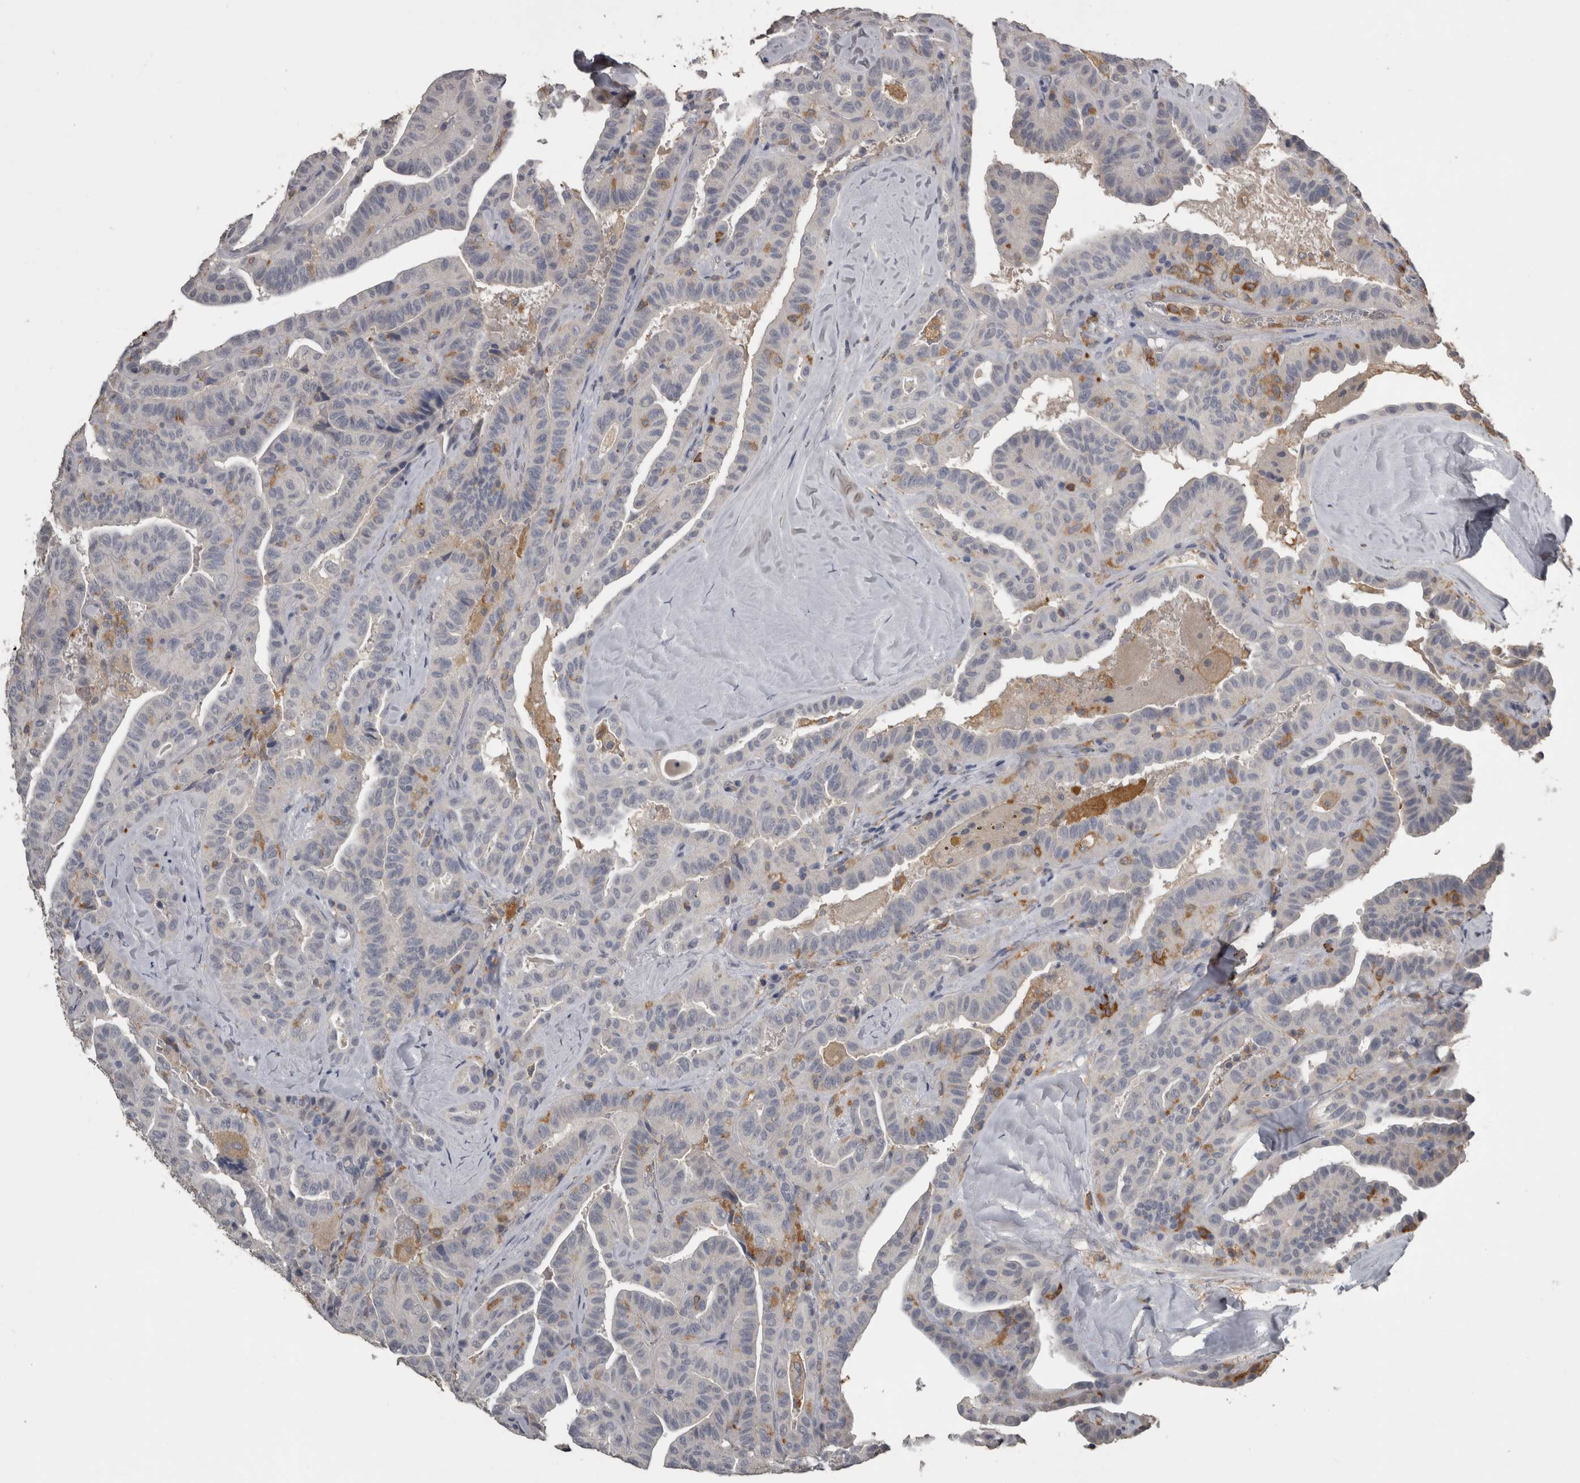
{"staining": {"intensity": "negative", "quantity": "none", "location": "none"}, "tissue": "thyroid cancer", "cell_type": "Tumor cells", "image_type": "cancer", "snomed": [{"axis": "morphology", "description": "Papillary adenocarcinoma, NOS"}, {"axis": "topography", "description": "Thyroid gland"}], "caption": "DAB (3,3'-diaminobenzidine) immunohistochemical staining of thyroid cancer shows no significant positivity in tumor cells.", "gene": "PIK3AP1", "patient": {"sex": "male", "age": 77}}